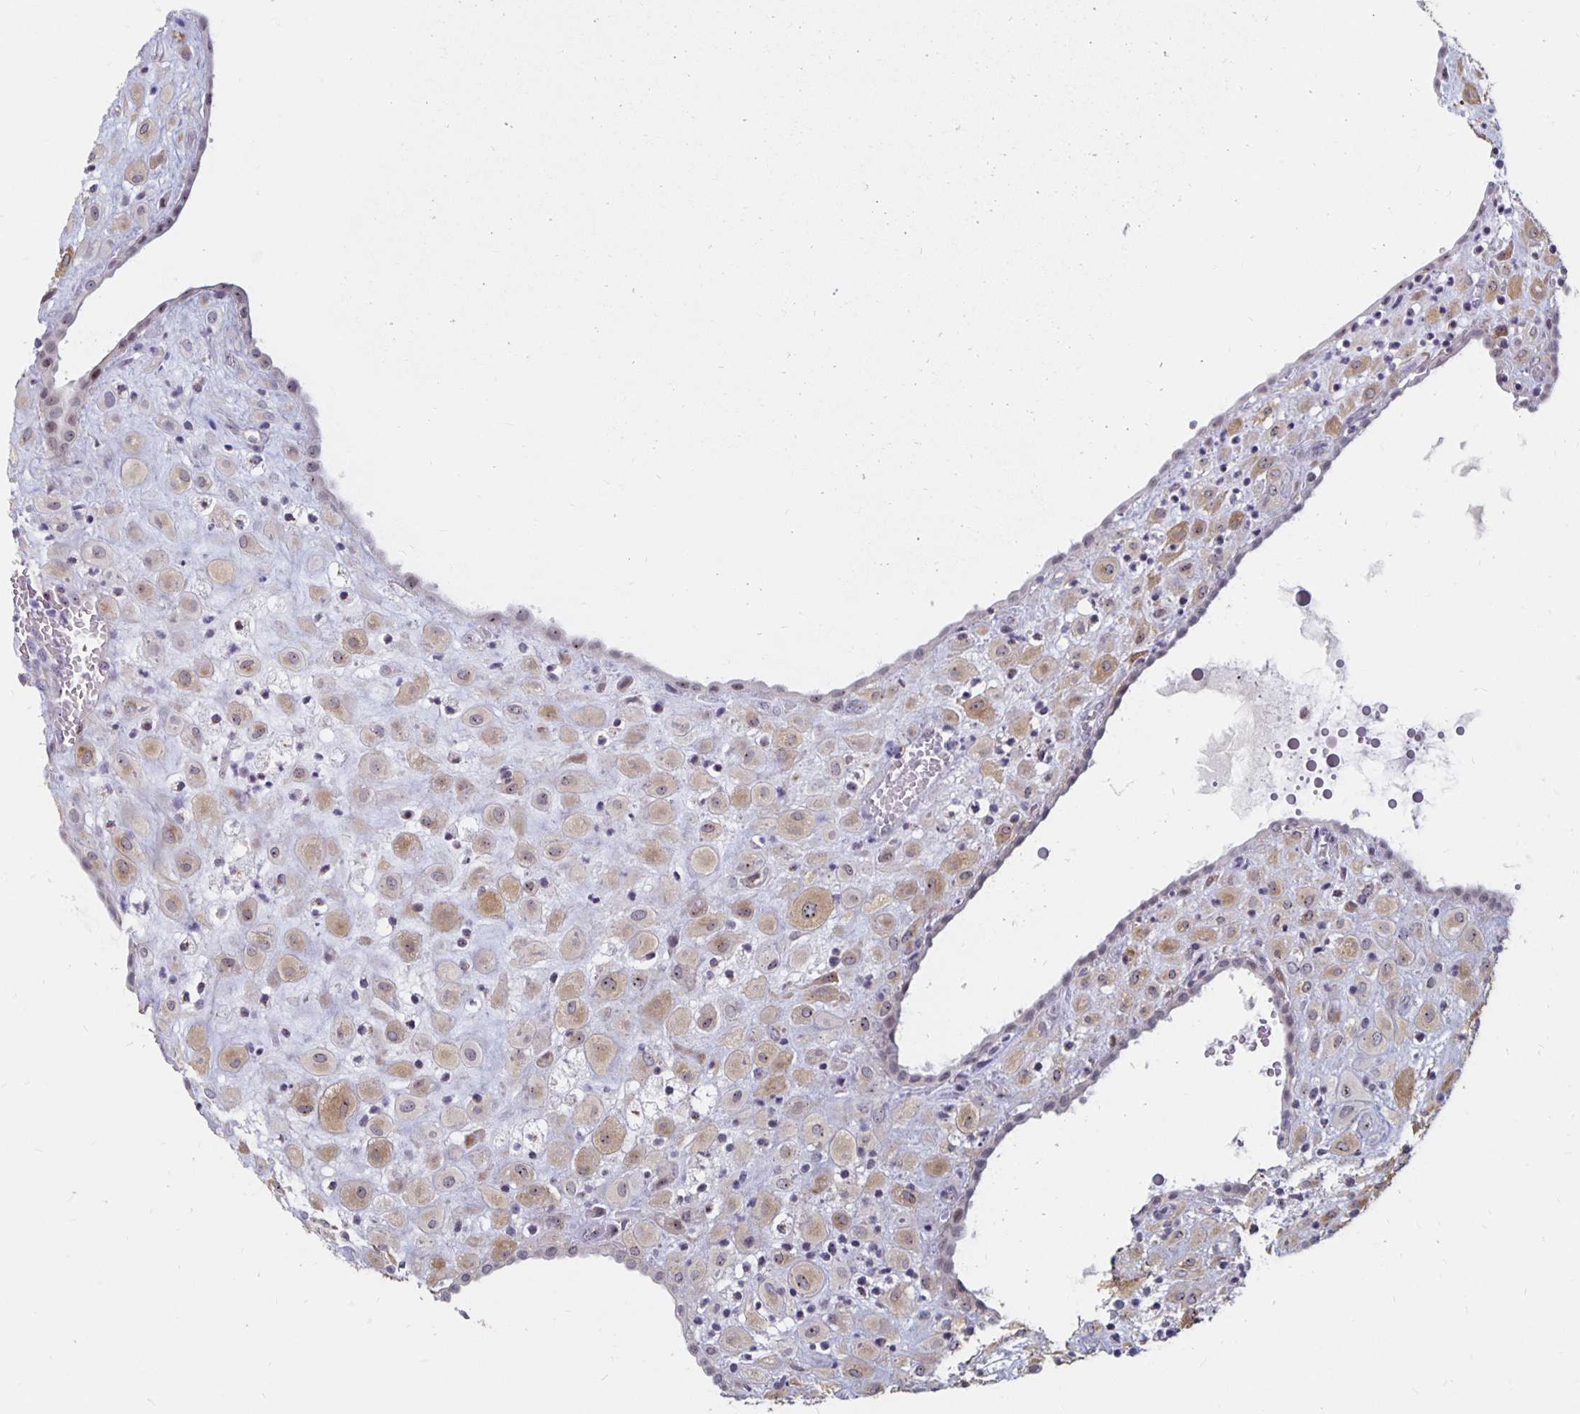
{"staining": {"intensity": "weak", "quantity": ">75%", "location": "cytoplasmic/membranous,nuclear"}, "tissue": "placenta", "cell_type": "Decidual cells", "image_type": "normal", "snomed": [{"axis": "morphology", "description": "Normal tissue, NOS"}, {"axis": "topography", "description": "Placenta"}], "caption": "The immunohistochemical stain labels weak cytoplasmic/membranous,nuclear staining in decidual cells of normal placenta.", "gene": "NUP85", "patient": {"sex": "female", "age": 24}}